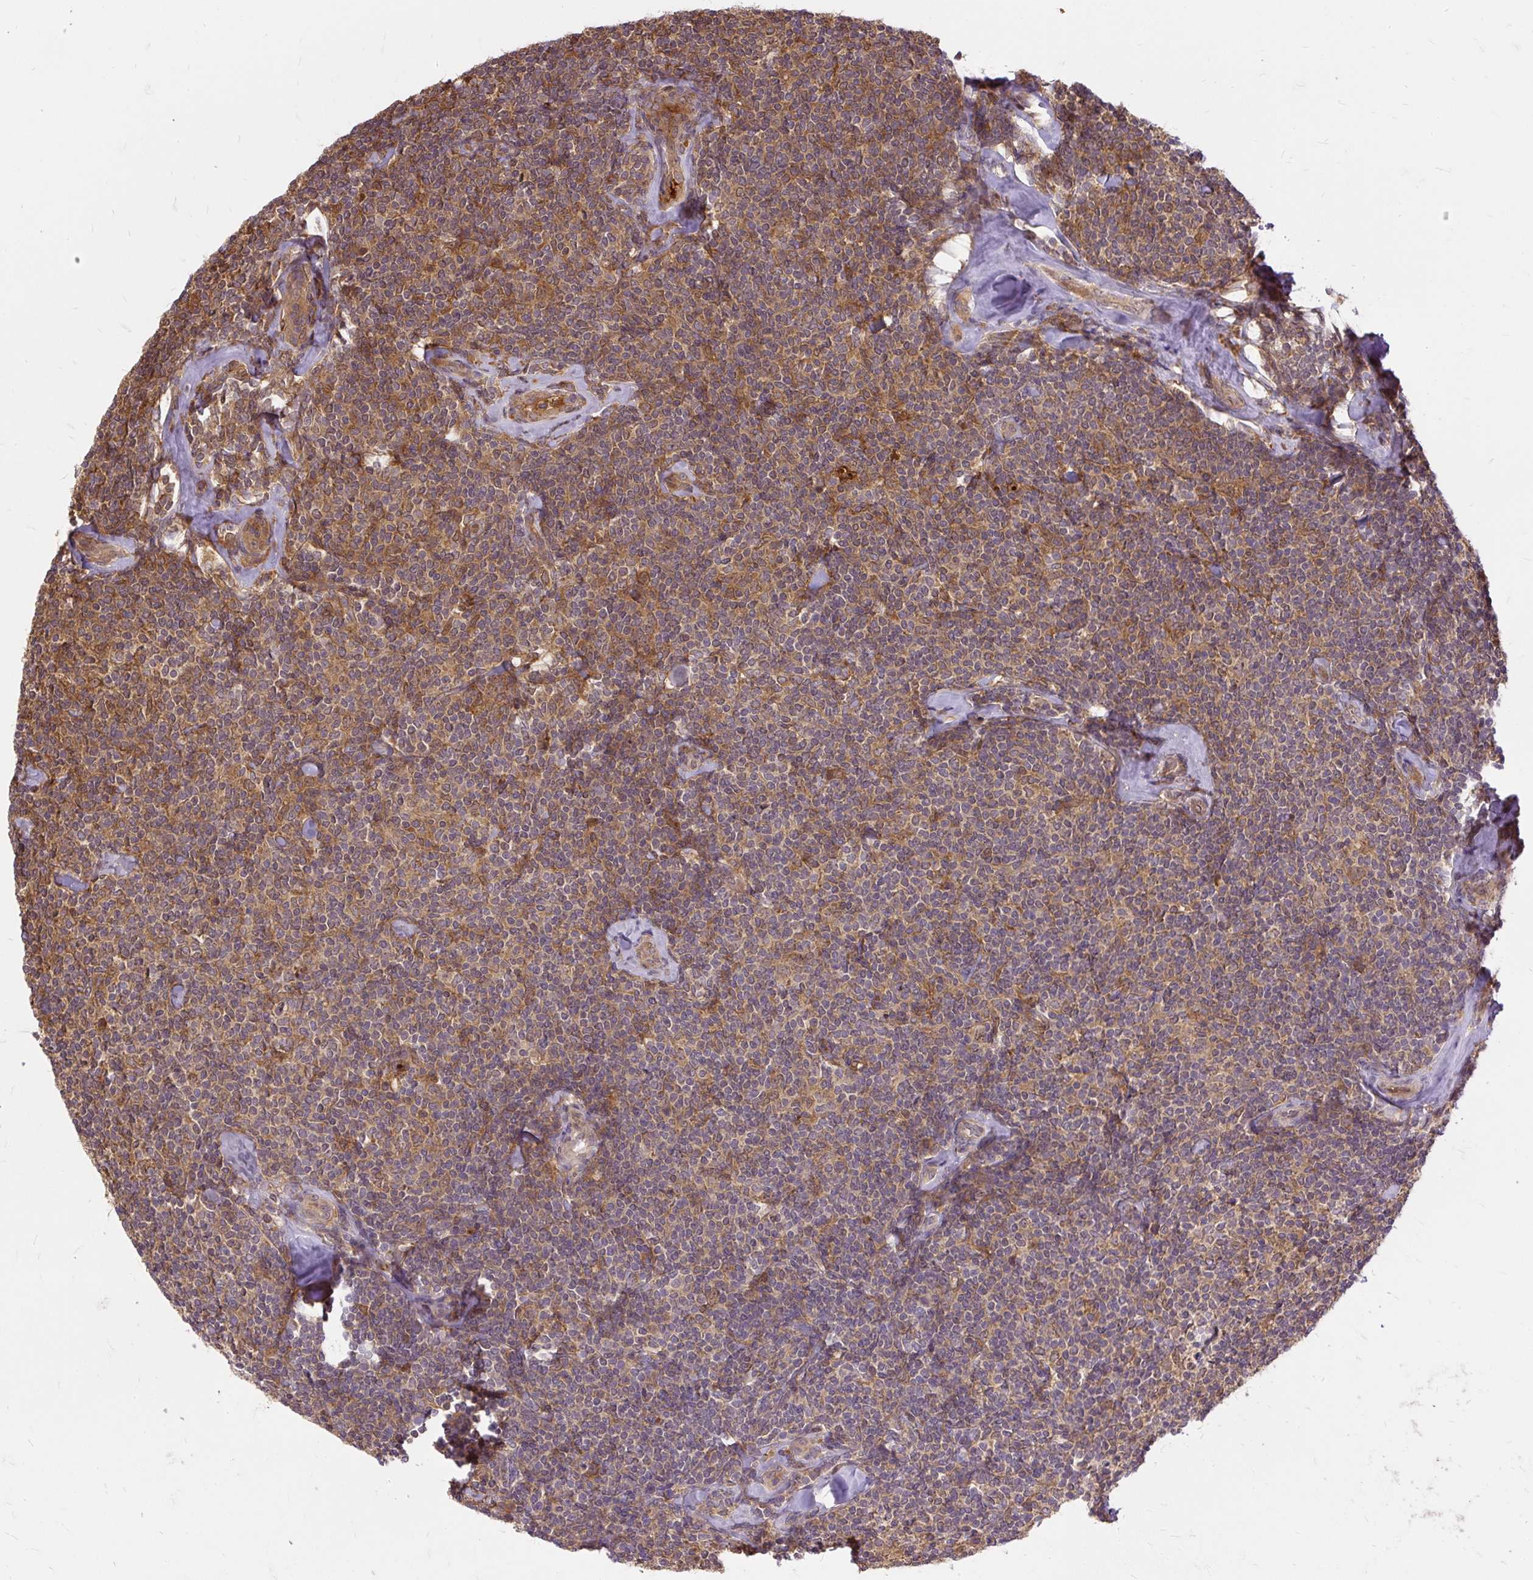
{"staining": {"intensity": "moderate", "quantity": "25%-75%", "location": "cytoplasmic/membranous"}, "tissue": "lymphoma", "cell_type": "Tumor cells", "image_type": "cancer", "snomed": [{"axis": "morphology", "description": "Malignant lymphoma, non-Hodgkin's type, Low grade"}, {"axis": "topography", "description": "Lymph node"}], "caption": "Low-grade malignant lymphoma, non-Hodgkin's type tissue reveals moderate cytoplasmic/membranous positivity in approximately 25%-75% of tumor cells", "gene": "AP5S1", "patient": {"sex": "female", "age": 56}}